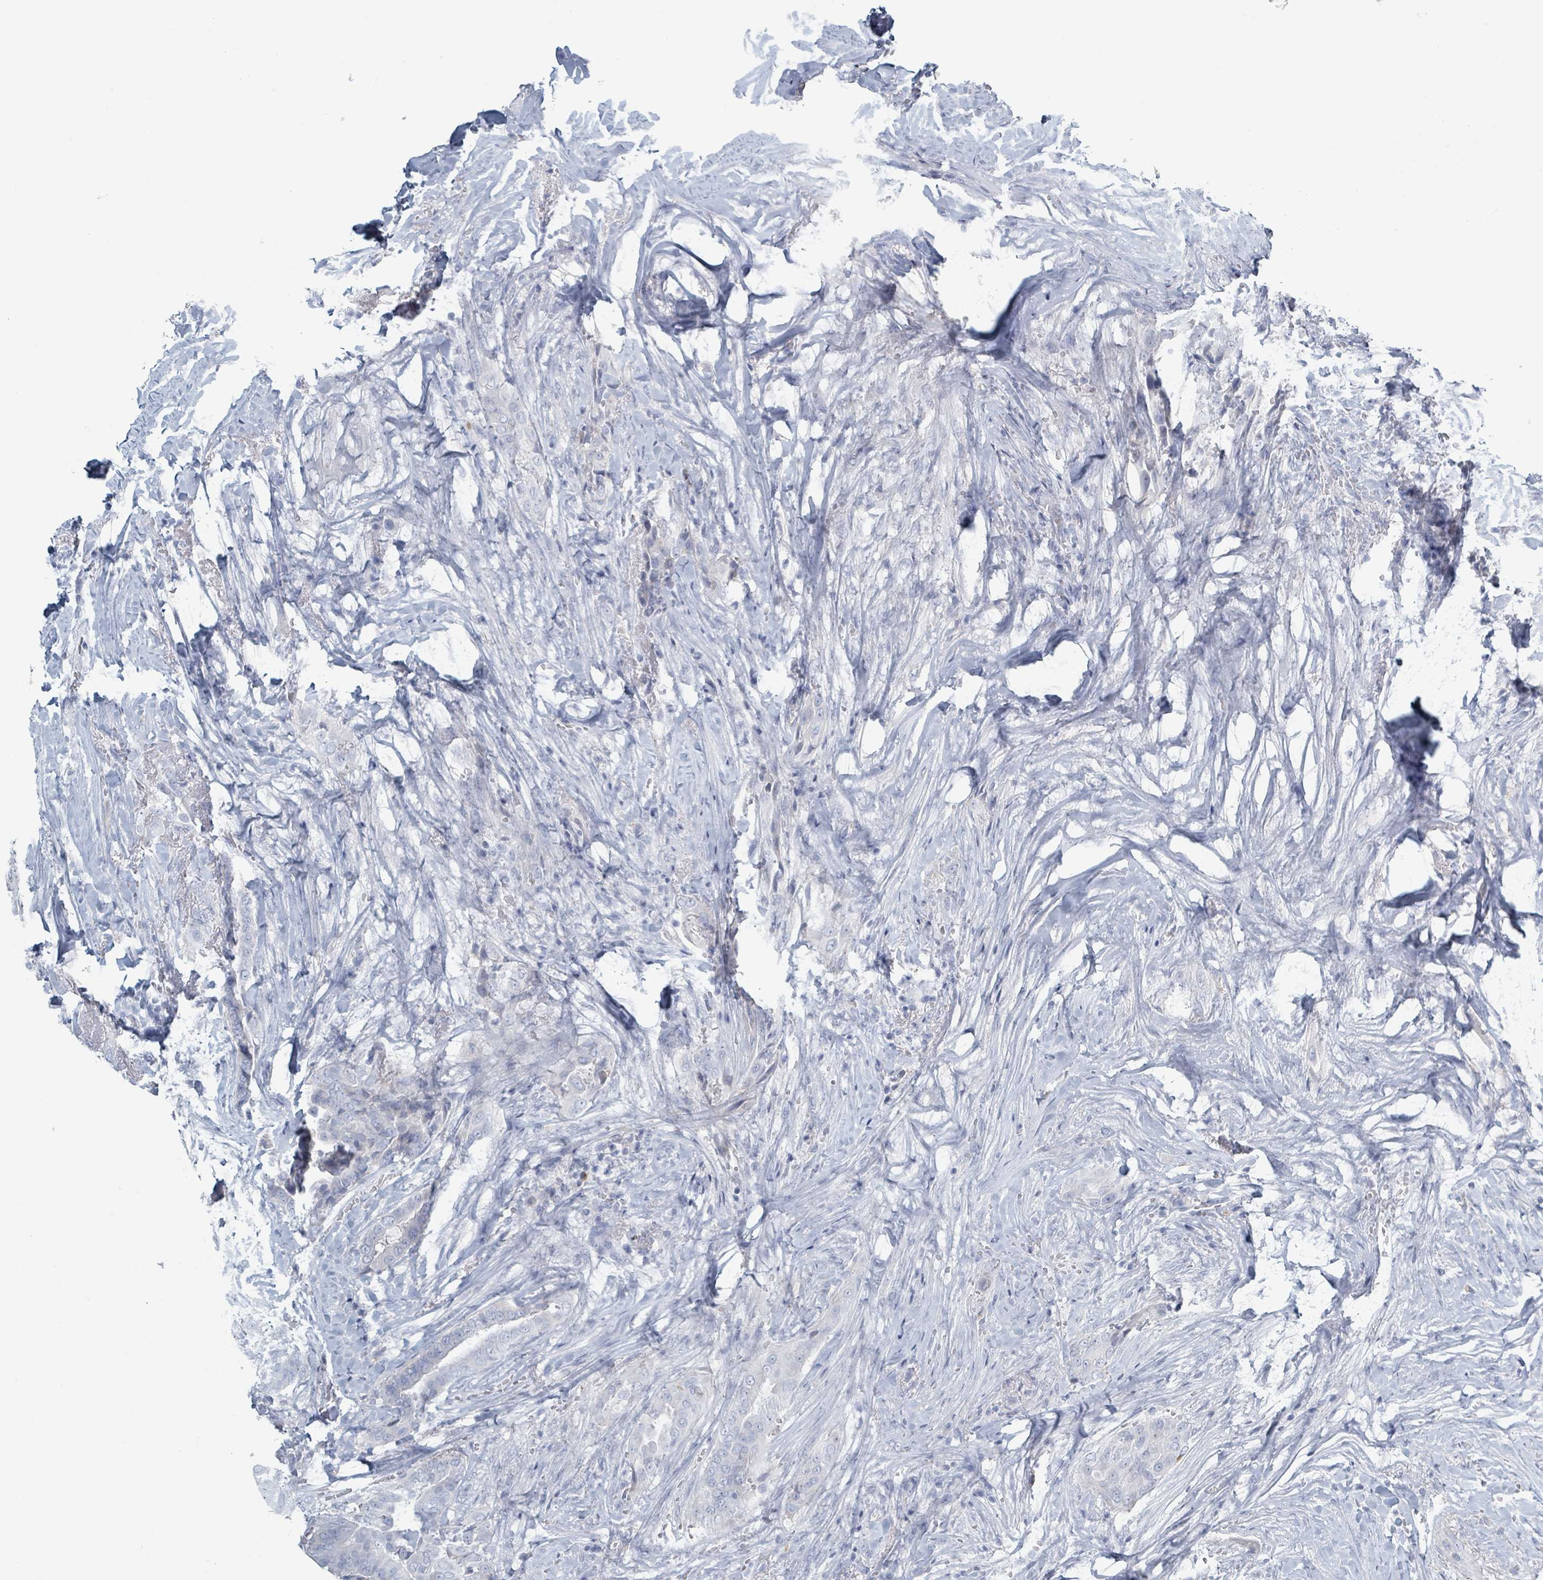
{"staining": {"intensity": "negative", "quantity": "none", "location": "none"}, "tissue": "thyroid cancer", "cell_type": "Tumor cells", "image_type": "cancer", "snomed": [{"axis": "morphology", "description": "Papillary adenocarcinoma, NOS"}, {"axis": "topography", "description": "Thyroid gland"}], "caption": "Thyroid cancer (papillary adenocarcinoma) was stained to show a protein in brown. There is no significant positivity in tumor cells. (DAB immunohistochemistry (IHC) visualized using brightfield microscopy, high magnification).", "gene": "HEATR5A", "patient": {"sex": "male", "age": 61}}